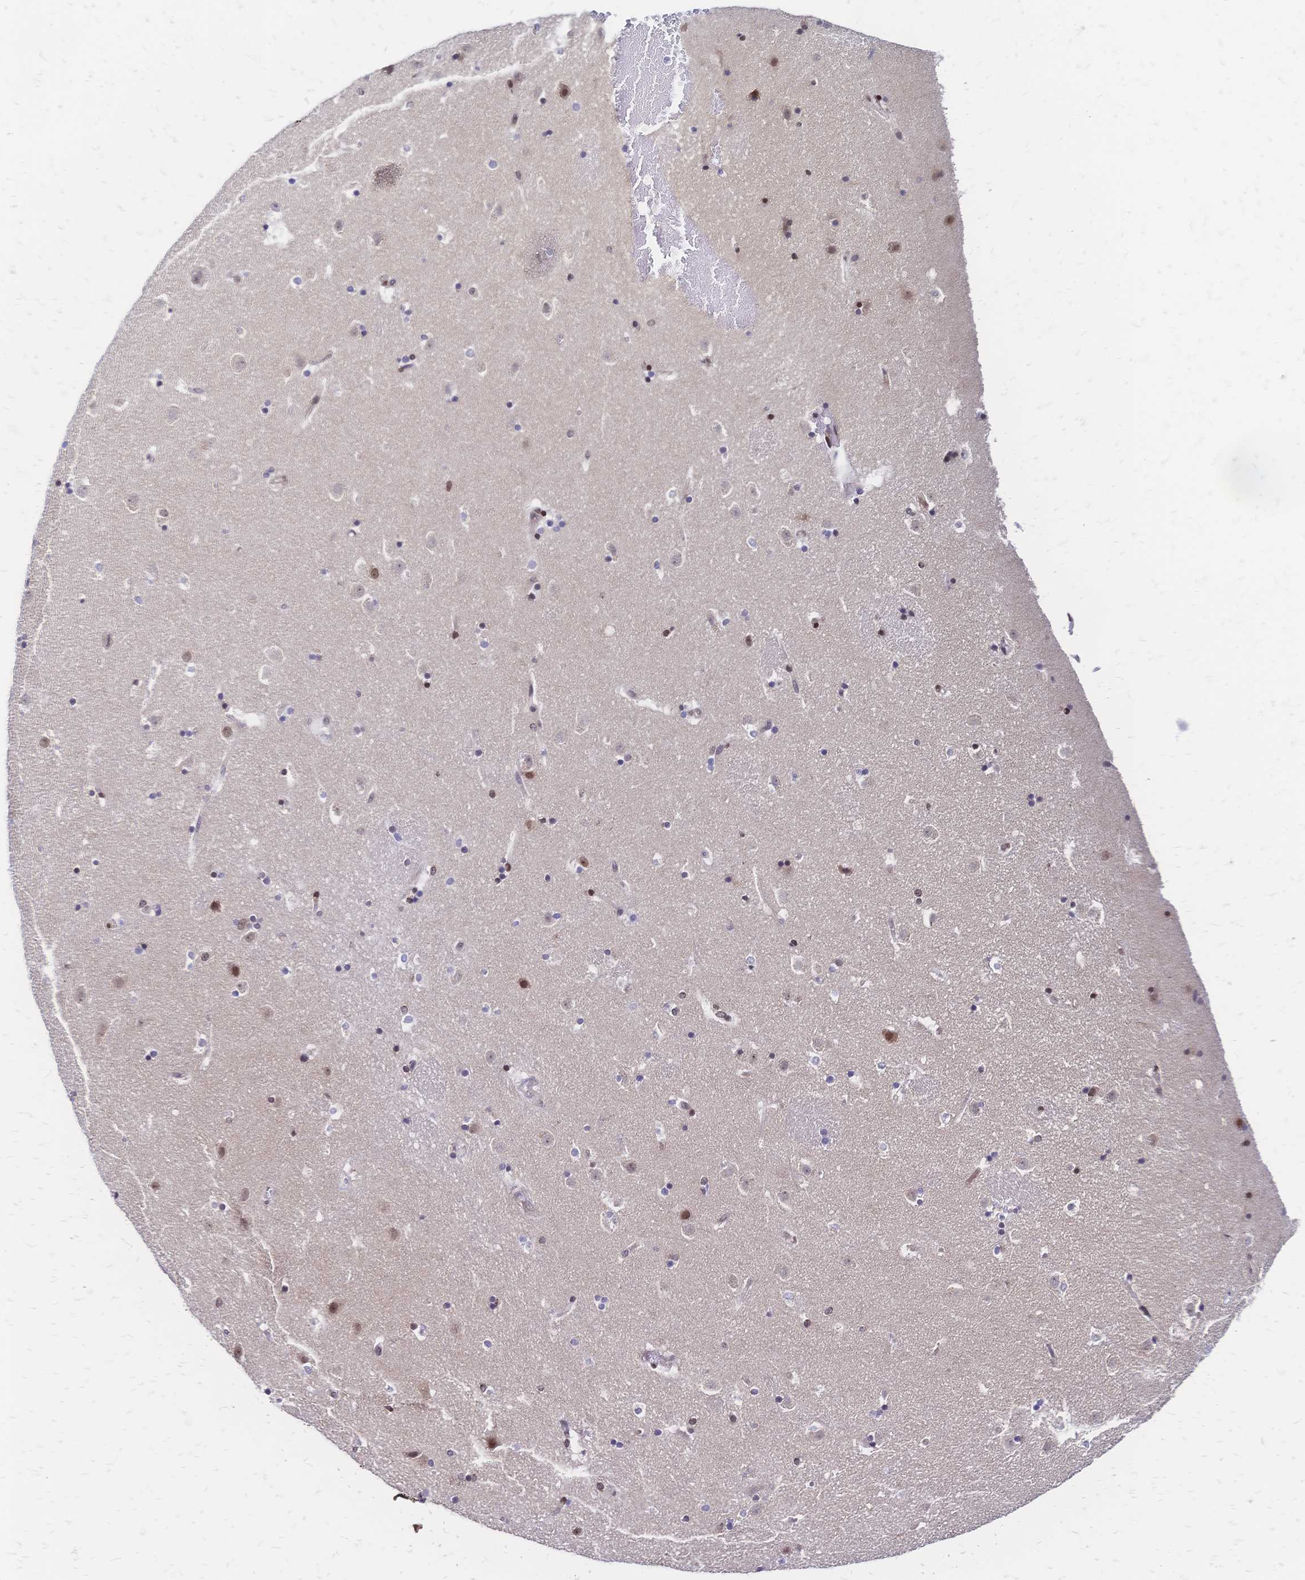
{"staining": {"intensity": "negative", "quantity": "none", "location": "none"}, "tissue": "caudate", "cell_type": "Glial cells", "image_type": "normal", "snomed": [{"axis": "morphology", "description": "Normal tissue, NOS"}, {"axis": "topography", "description": "Lateral ventricle wall"}], "caption": "A high-resolution histopathology image shows immunohistochemistry staining of normal caudate, which shows no significant positivity in glial cells.", "gene": "CBX7", "patient": {"sex": "male", "age": 37}}